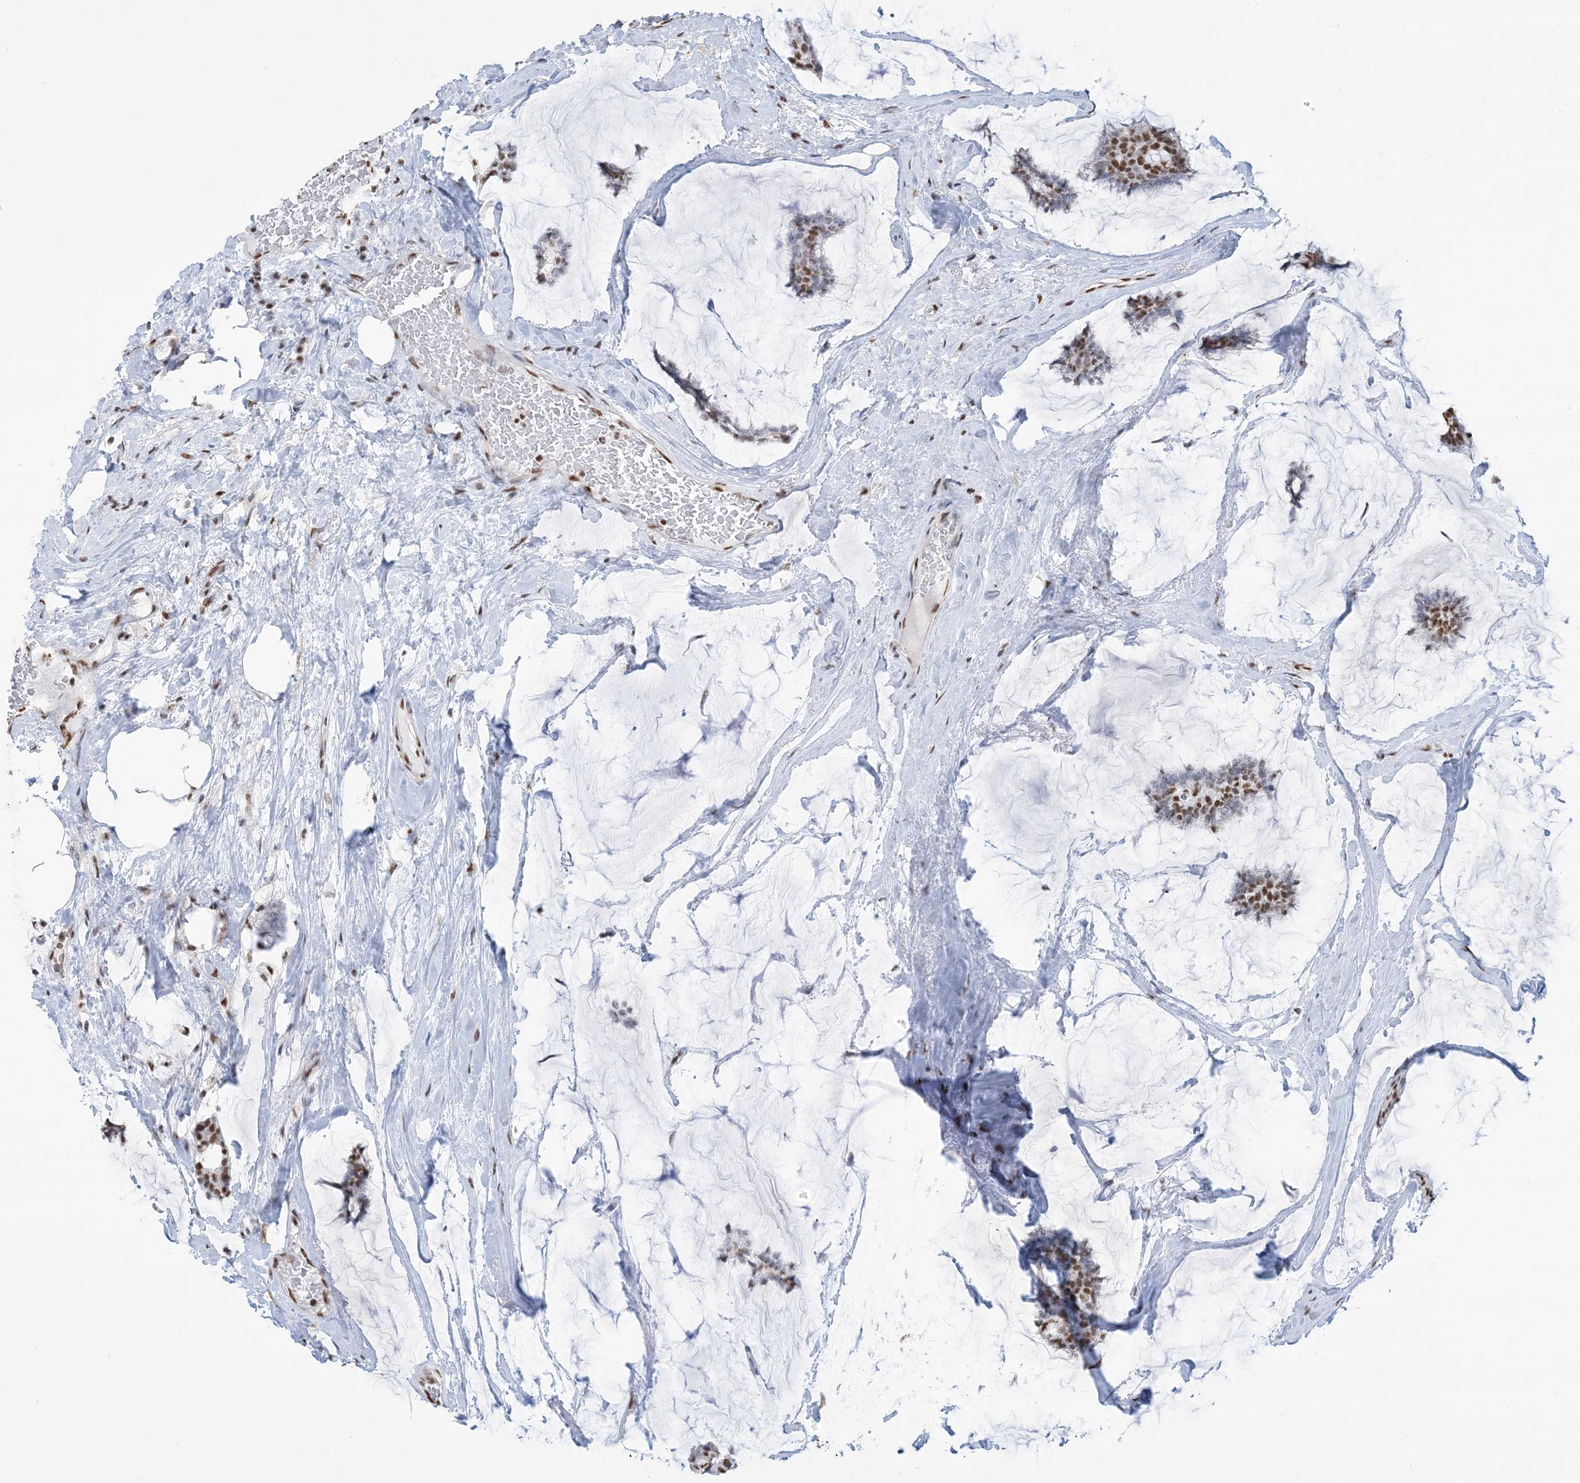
{"staining": {"intensity": "moderate", "quantity": ">75%", "location": "nuclear"}, "tissue": "breast cancer", "cell_type": "Tumor cells", "image_type": "cancer", "snomed": [{"axis": "morphology", "description": "Duct carcinoma"}, {"axis": "topography", "description": "Breast"}], "caption": "Immunohistochemistry image of human breast cancer stained for a protein (brown), which shows medium levels of moderate nuclear staining in approximately >75% of tumor cells.", "gene": "ZNF792", "patient": {"sex": "female", "age": 93}}